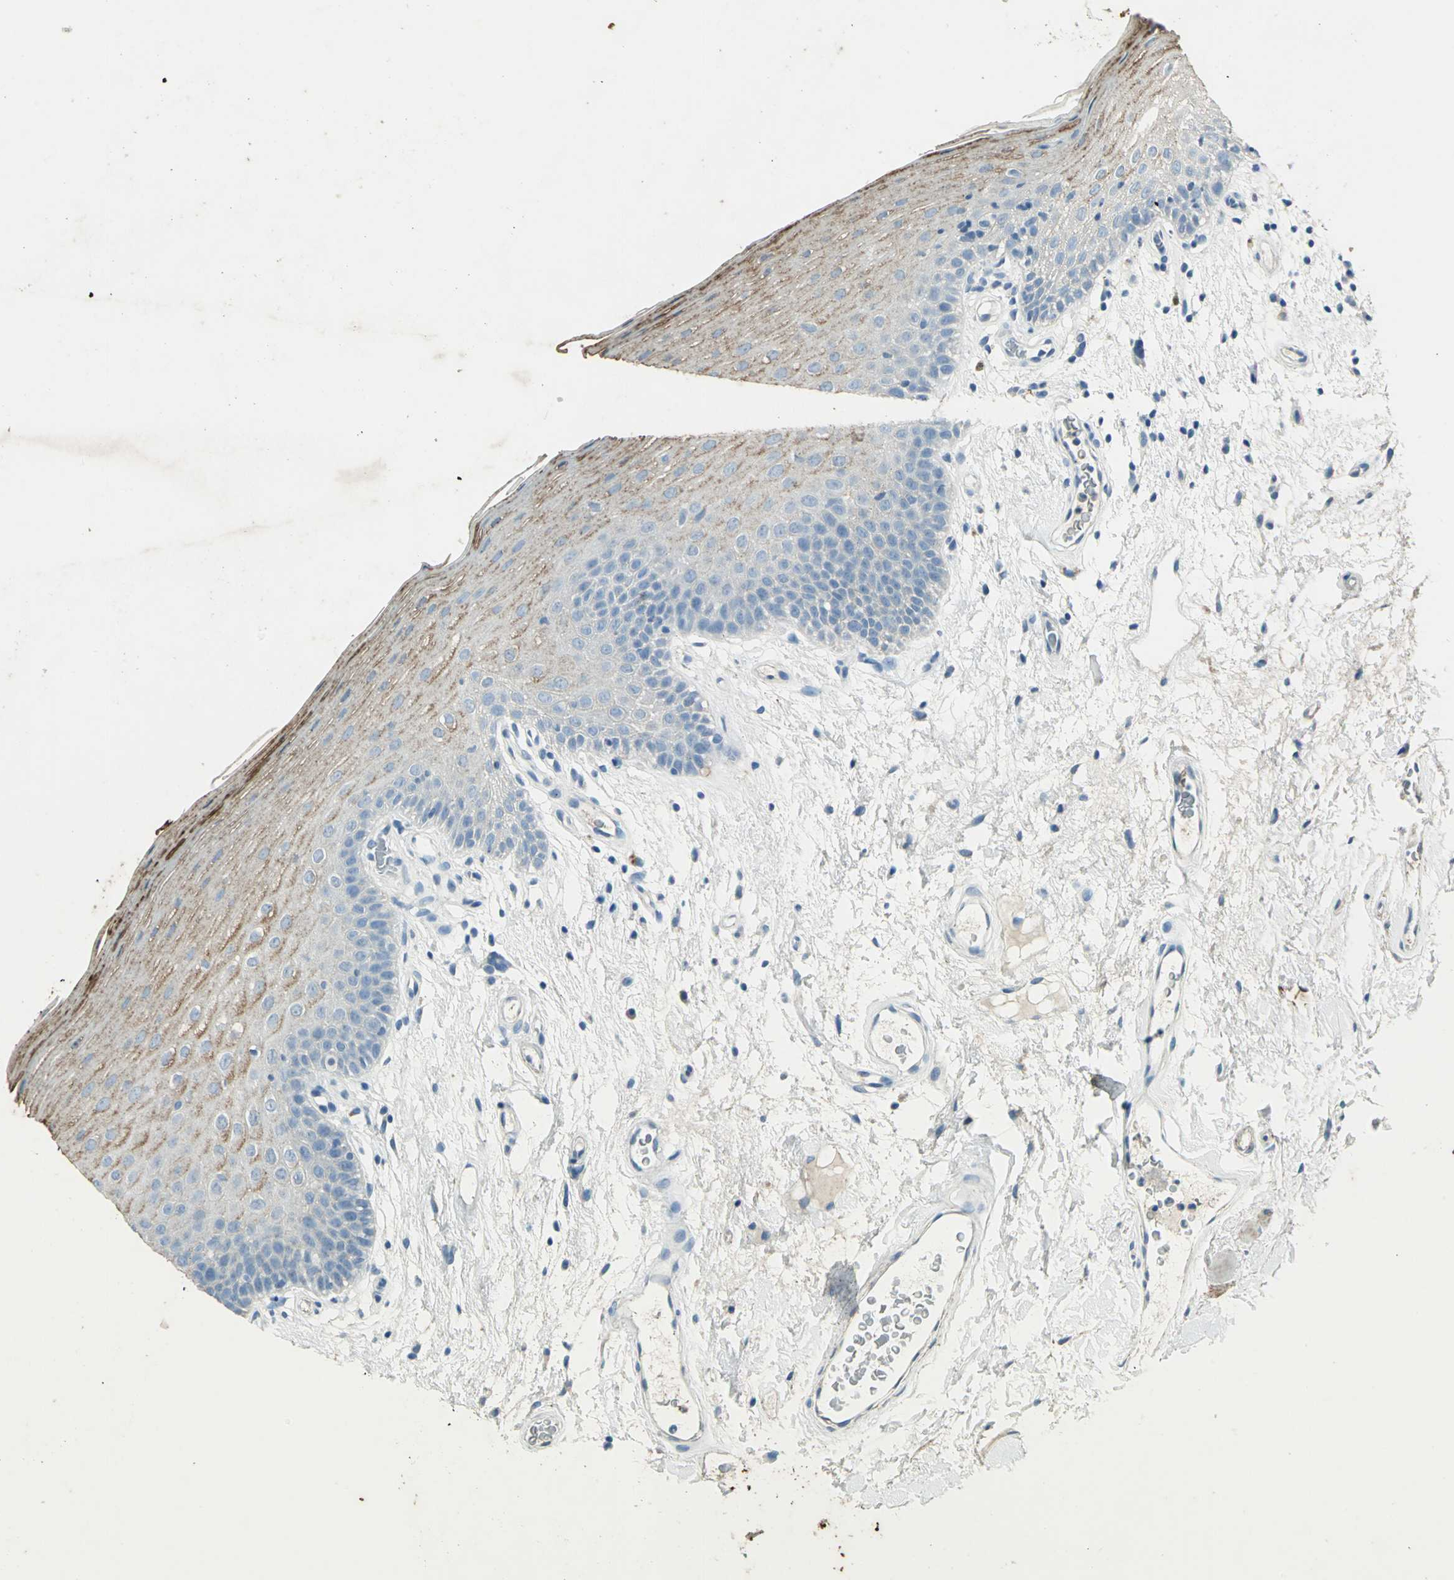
{"staining": {"intensity": "moderate", "quantity": "25%-75%", "location": "cytoplasmic/membranous"}, "tissue": "oral mucosa", "cell_type": "Squamous epithelial cells", "image_type": "normal", "snomed": [{"axis": "morphology", "description": "Normal tissue, NOS"}, {"axis": "morphology", "description": "Squamous cell carcinoma, NOS"}, {"axis": "topography", "description": "Skeletal muscle"}, {"axis": "topography", "description": "Oral tissue"}, {"axis": "topography", "description": "Head-Neck"}], "caption": "The micrograph displays immunohistochemical staining of benign oral mucosa. There is moderate cytoplasmic/membranous expression is present in approximately 25%-75% of squamous epithelial cells. The protein is stained brown, and the nuclei are stained in blue (DAB (3,3'-diaminobenzidine) IHC with brightfield microscopy, high magnification).", "gene": "CAMK2B", "patient": {"sex": "male", "age": 71}}